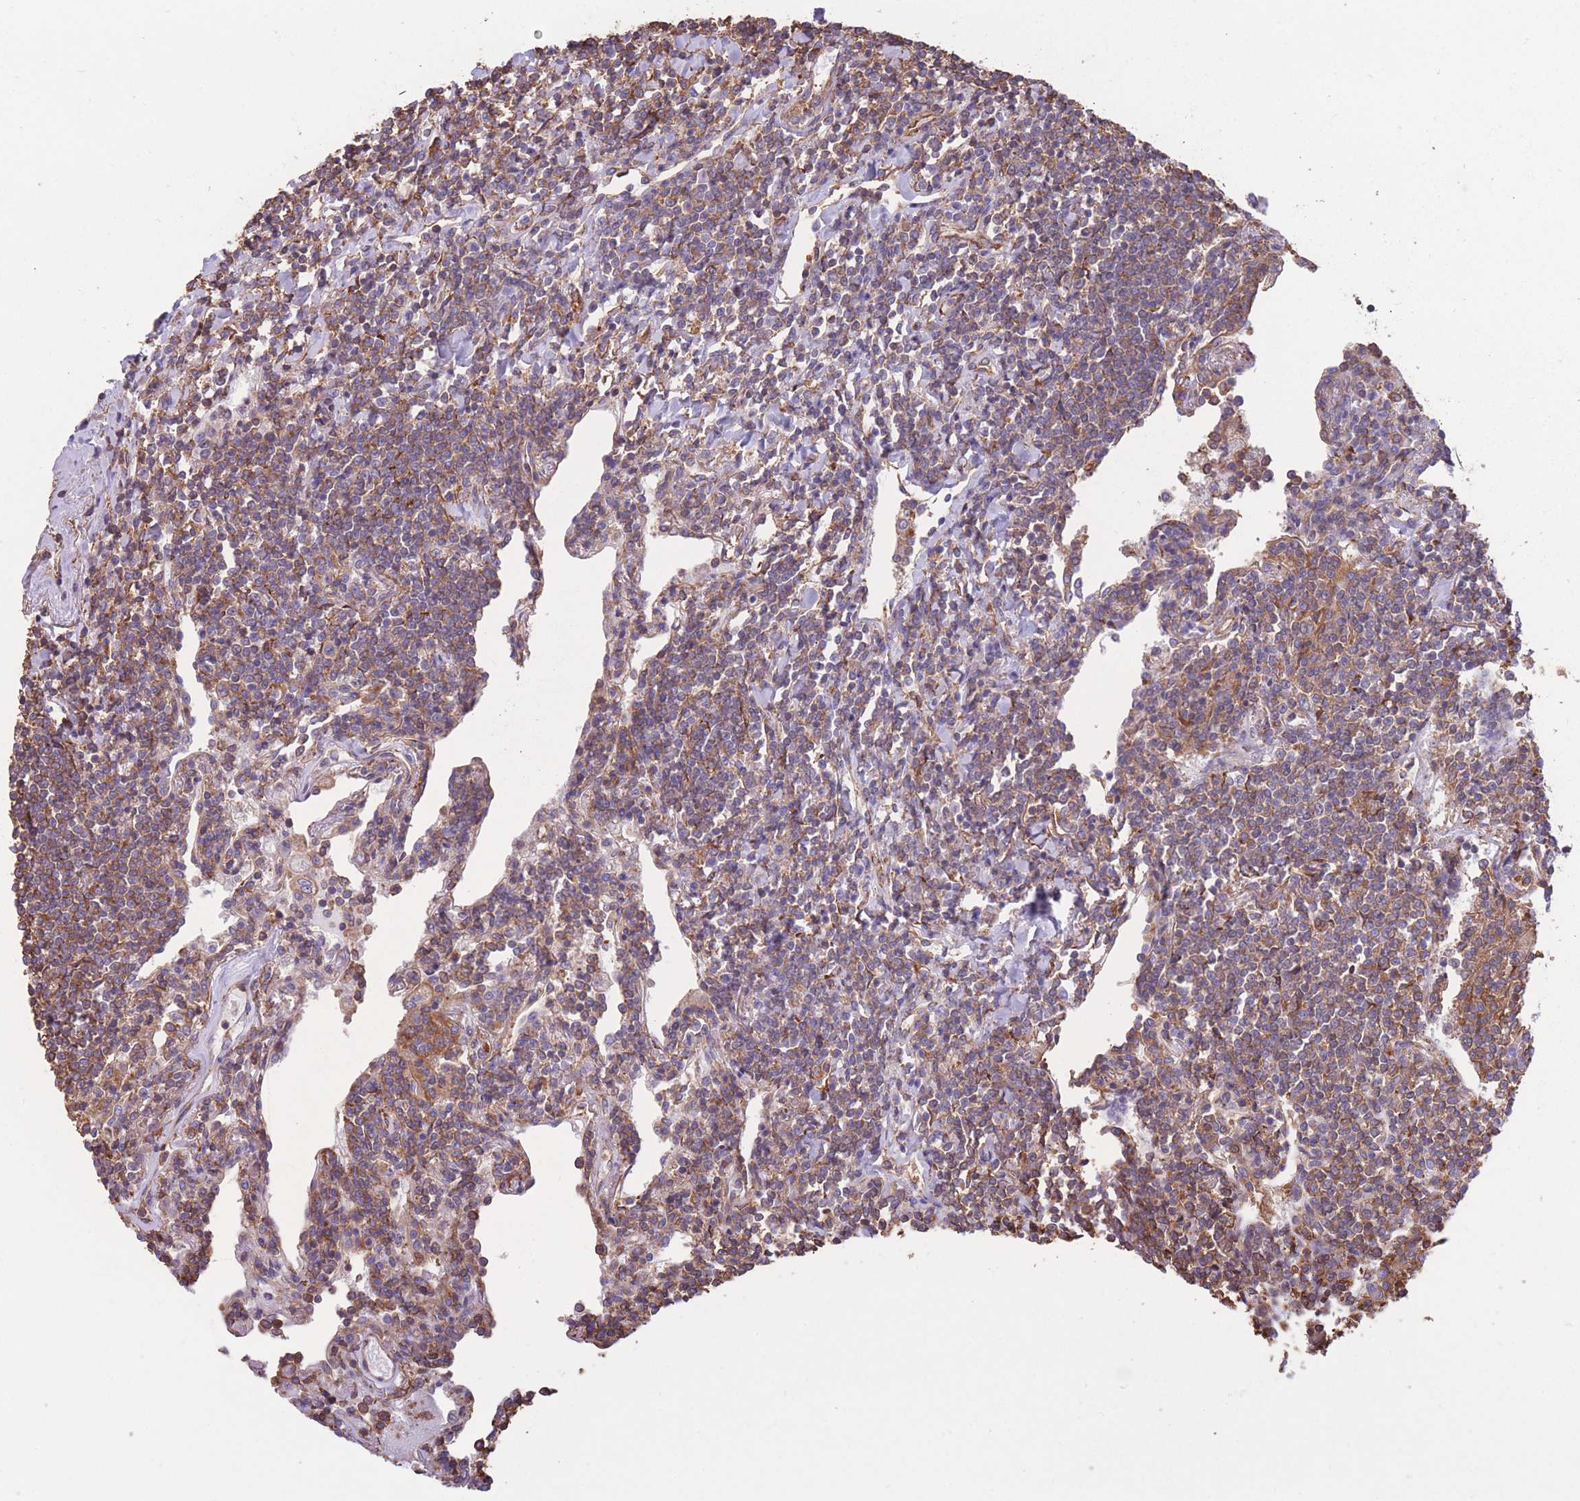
{"staining": {"intensity": "moderate", "quantity": ">75%", "location": "cytoplasmic/membranous"}, "tissue": "lymphoma", "cell_type": "Tumor cells", "image_type": "cancer", "snomed": [{"axis": "morphology", "description": "Malignant lymphoma, non-Hodgkin's type, Low grade"}, {"axis": "topography", "description": "Lung"}], "caption": "Human lymphoma stained with a brown dye demonstrates moderate cytoplasmic/membranous positive positivity in about >75% of tumor cells.", "gene": "LRRN4CL", "patient": {"sex": "female", "age": 71}}